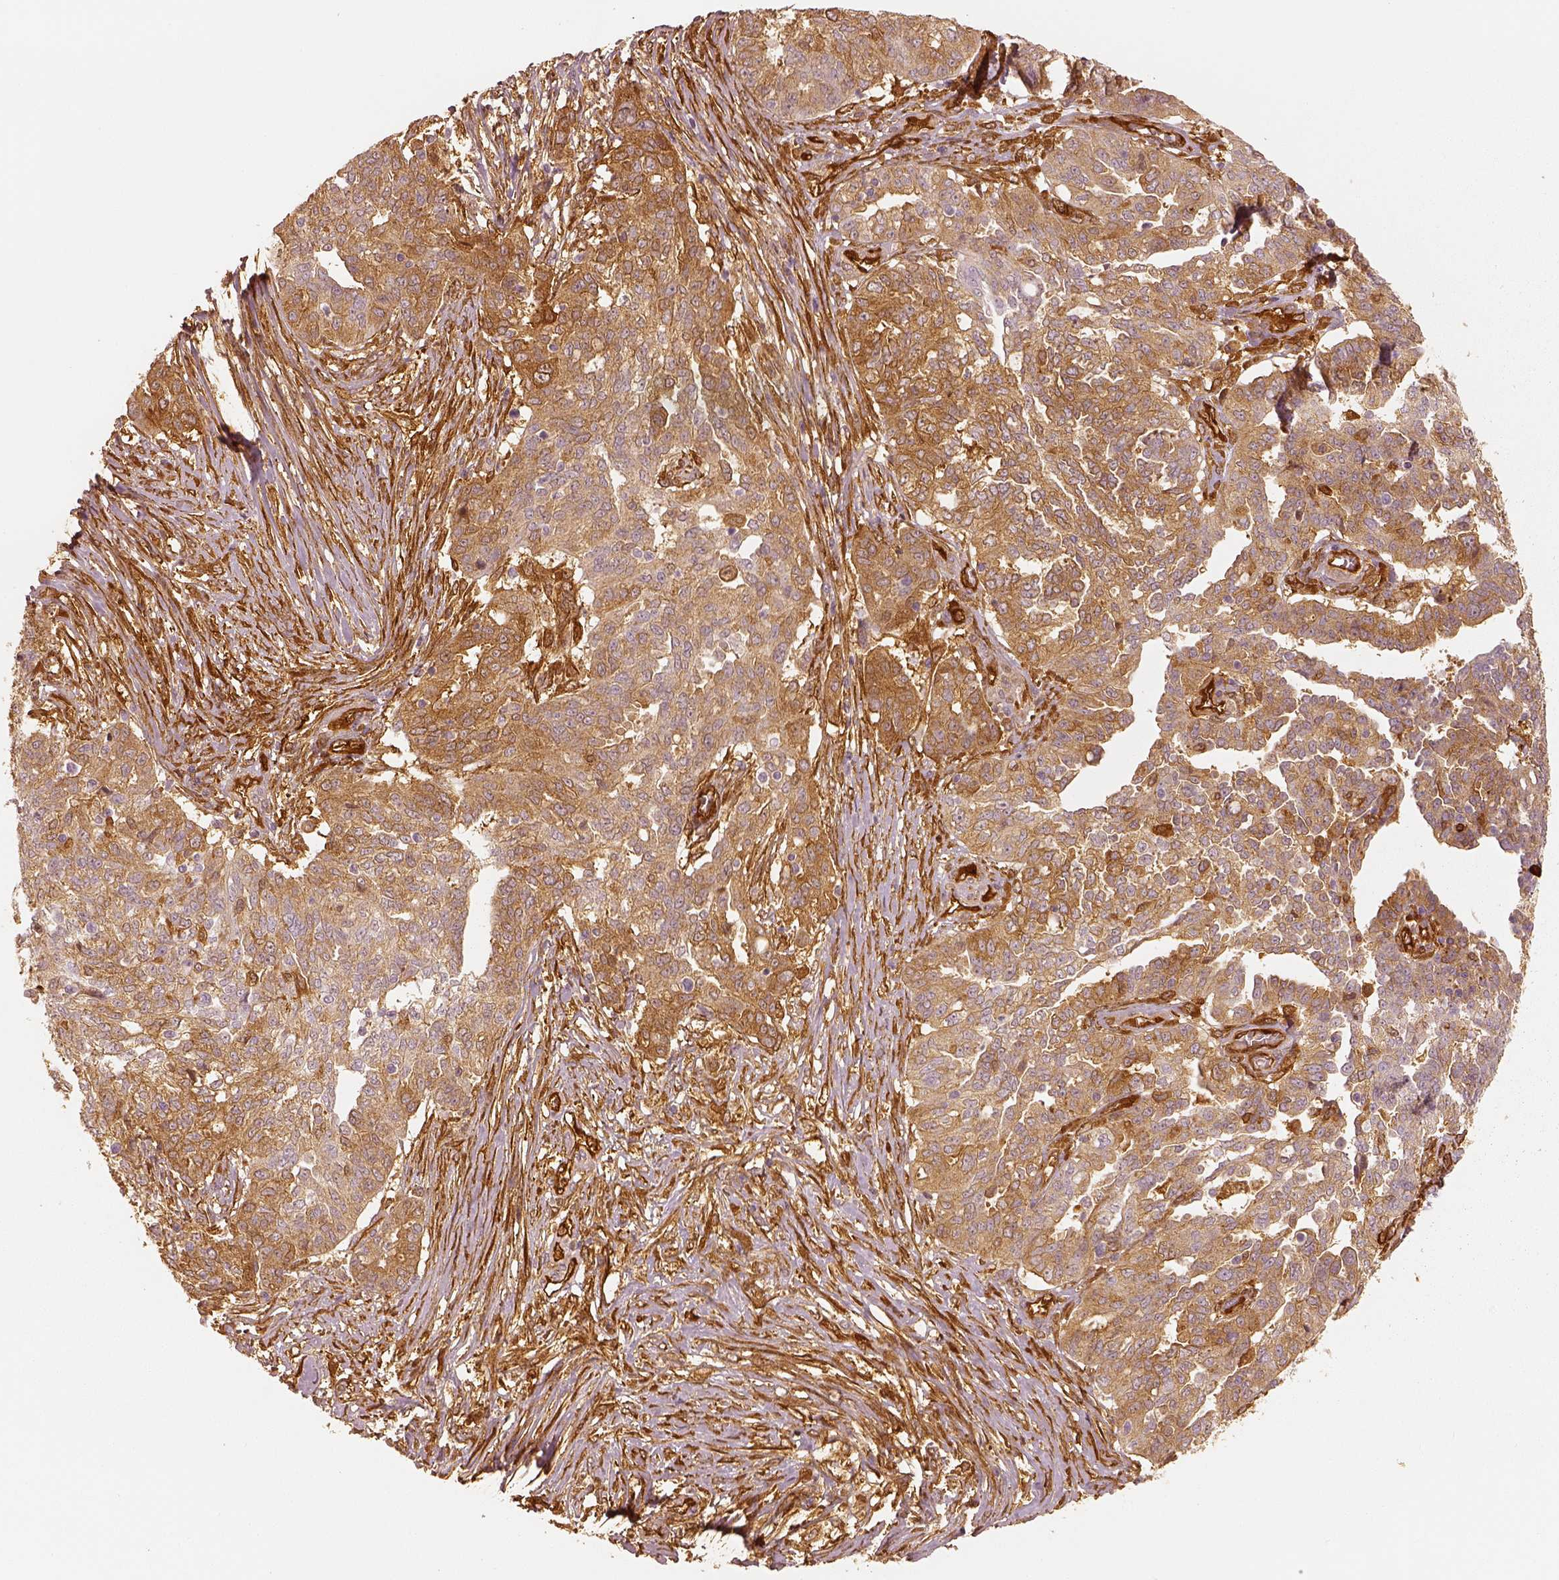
{"staining": {"intensity": "moderate", "quantity": ">75%", "location": "cytoplasmic/membranous"}, "tissue": "ovarian cancer", "cell_type": "Tumor cells", "image_type": "cancer", "snomed": [{"axis": "morphology", "description": "Cystadenocarcinoma, serous, NOS"}, {"axis": "topography", "description": "Ovary"}], "caption": "Serous cystadenocarcinoma (ovarian) stained with a brown dye reveals moderate cytoplasmic/membranous positive positivity in approximately >75% of tumor cells.", "gene": "FSCN1", "patient": {"sex": "female", "age": 67}}